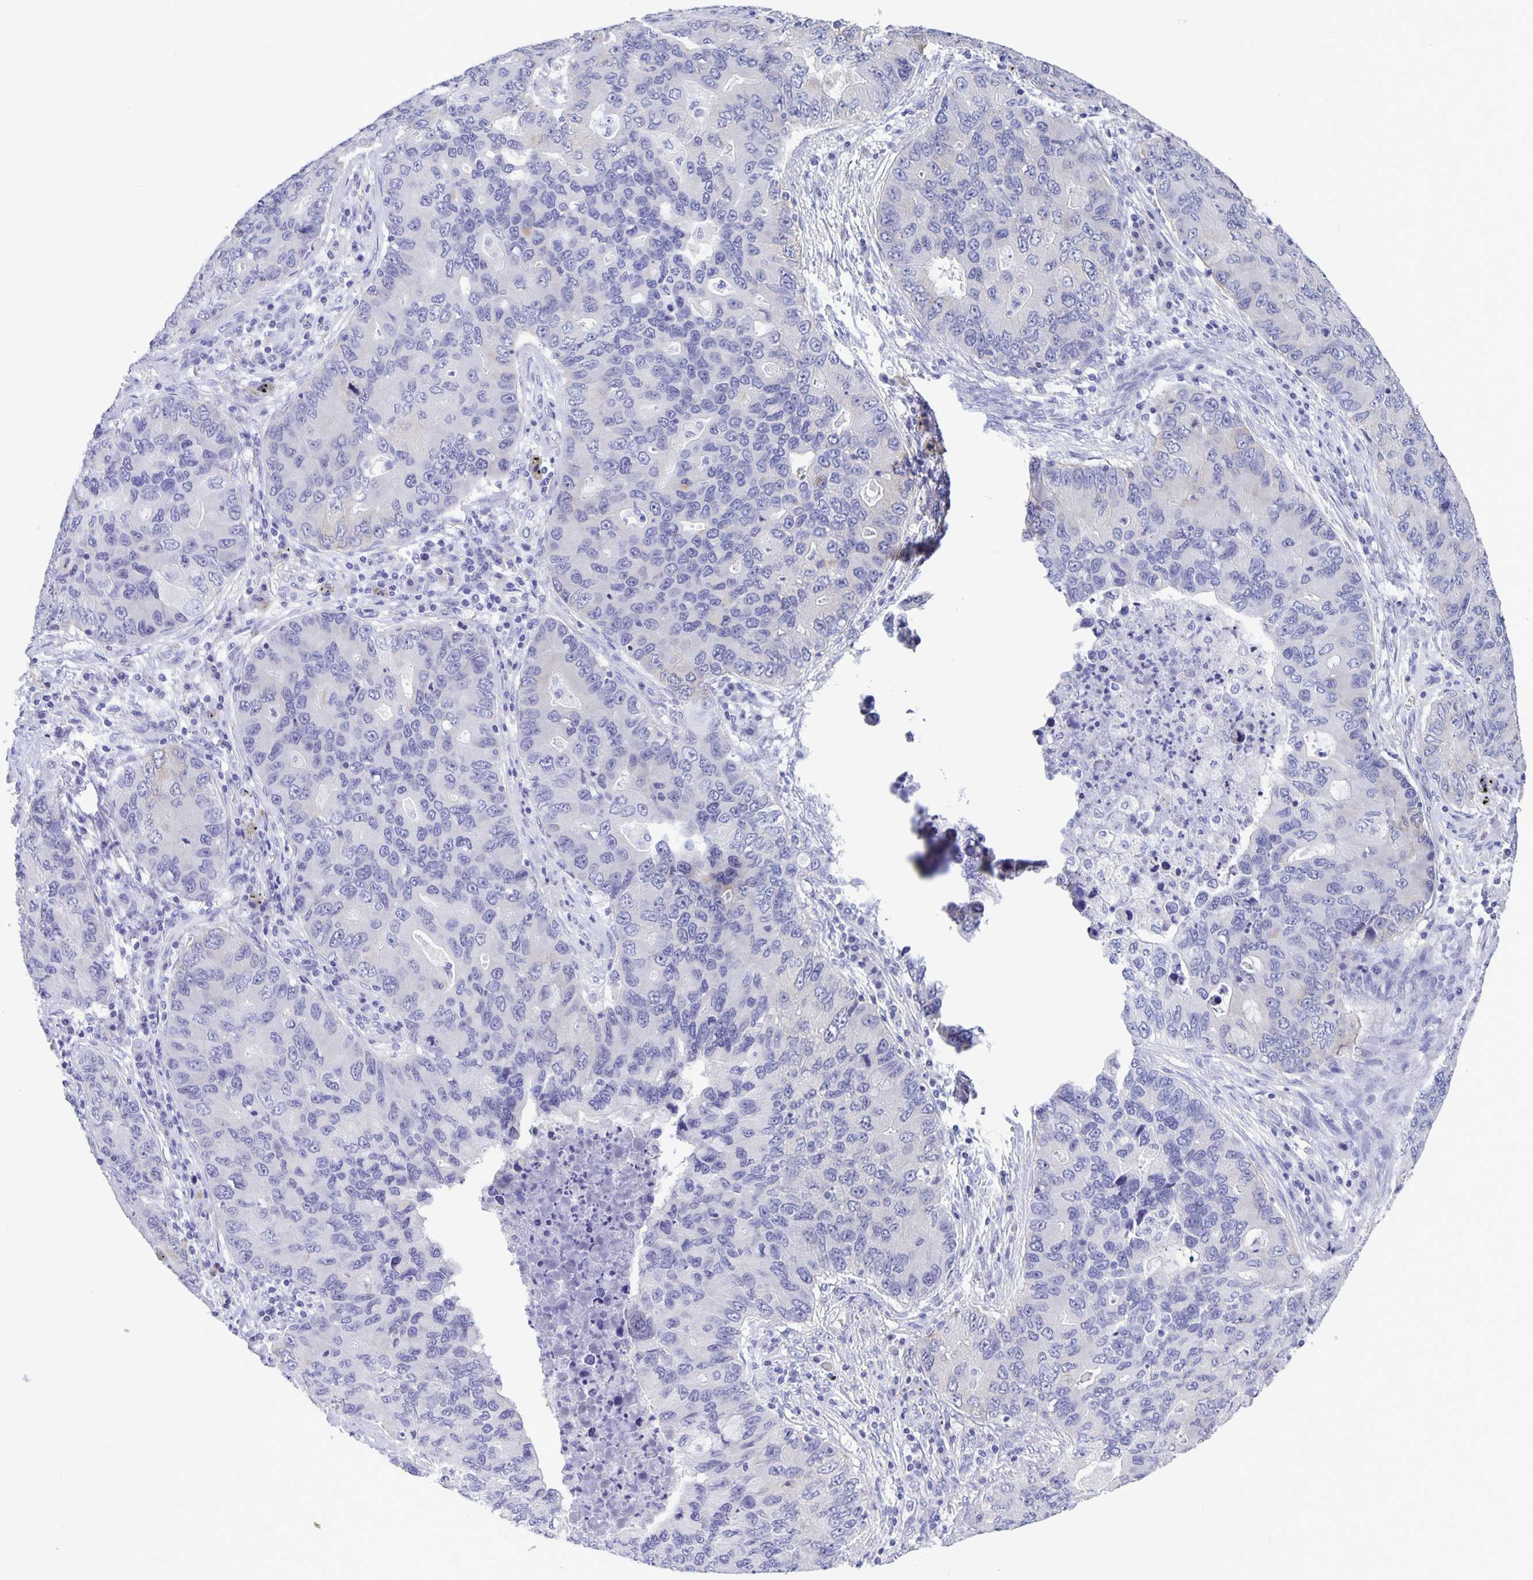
{"staining": {"intensity": "negative", "quantity": "none", "location": "none"}, "tissue": "lung cancer", "cell_type": "Tumor cells", "image_type": "cancer", "snomed": [{"axis": "morphology", "description": "Adenocarcinoma, NOS"}, {"axis": "morphology", "description": "Adenocarcinoma, metastatic, NOS"}, {"axis": "topography", "description": "Lymph node"}, {"axis": "topography", "description": "Lung"}], "caption": "Tumor cells show no significant protein expression in lung cancer. The staining was performed using DAB to visualize the protein expression in brown, while the nuclei were stained in blue with hematoxylin (Magnification: 20x).", "gene": "ERMN", "patient": {"sex": "female", "age": 54}}